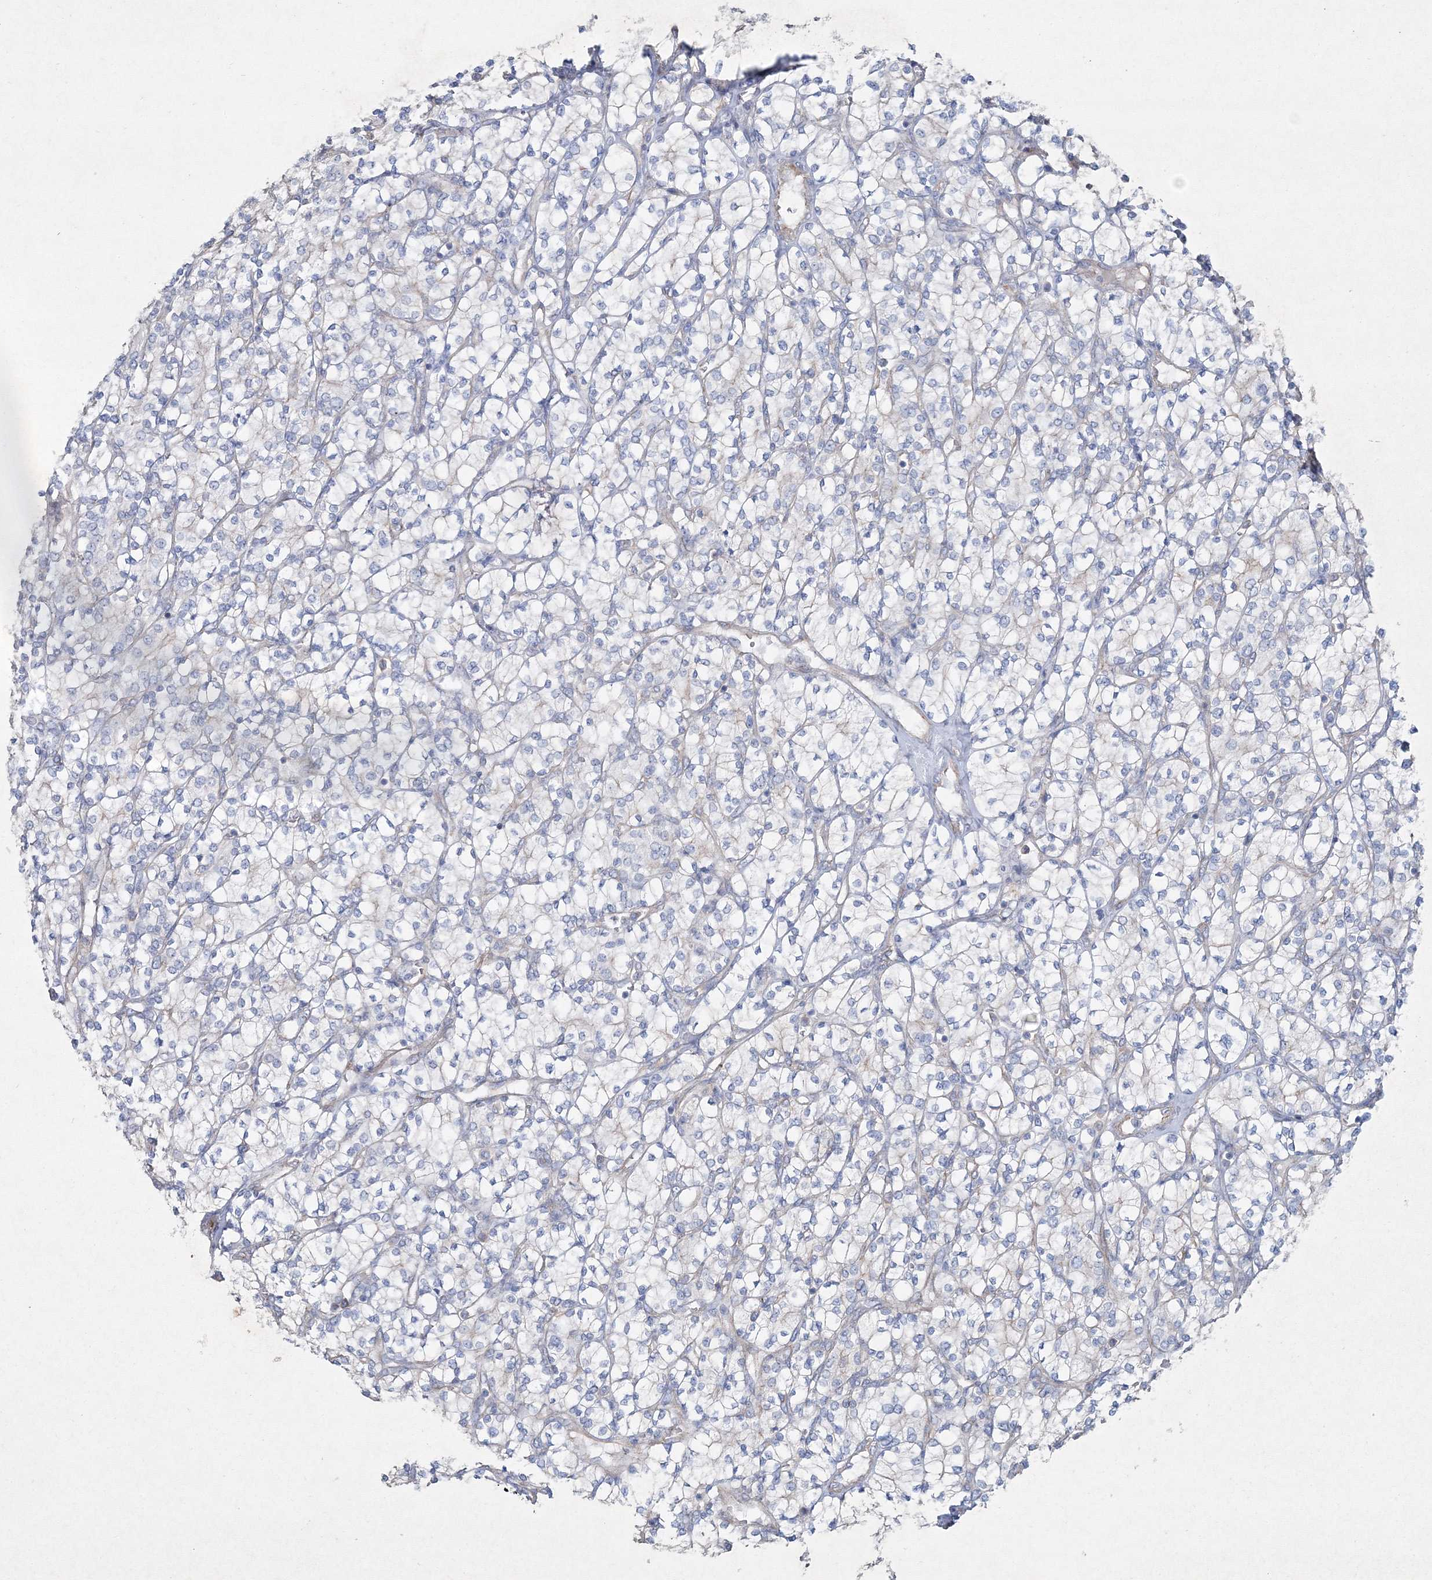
{"staining": {"intensity": "negative", "quantity": "none", "location": "none"}, "tissue": "renal cancer", "cell_type": "Tumor cells", "image_type": "cancer", "snomed": [{"axis": "morphology", "description": "Adenocarcinoma, NOS"}, {"axis": "topography", "description": "Kidney"}], "caption": "Tumor cells are negative for brown protein staining in renal adenocarcinoma.", "gene": "NAA40", "patient": {"sex": "male", "age": 77}}